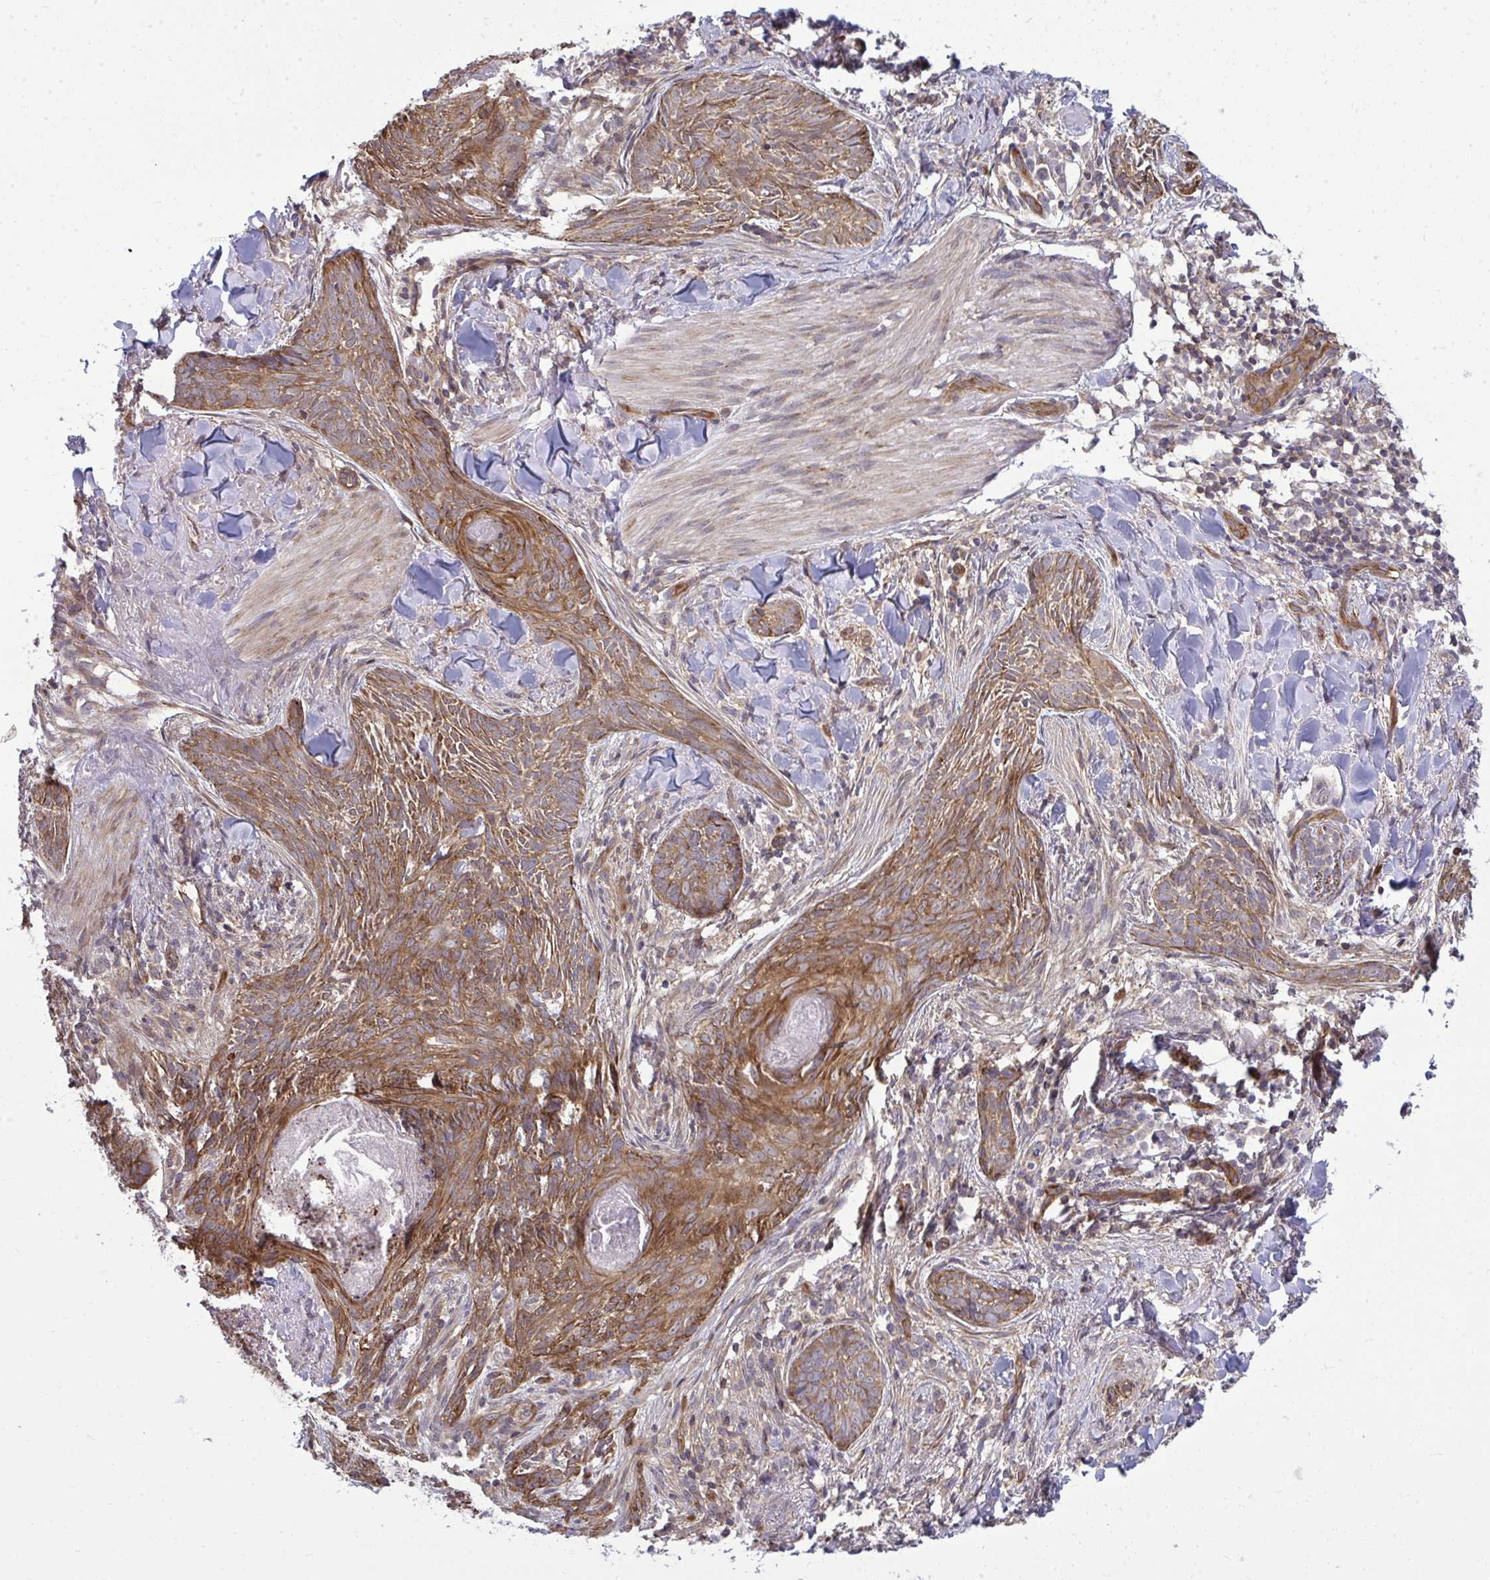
{"staining": {"intensity": "moderate", "quantity": ">75%", "location": "cytoplasmic/membranous"}, "tissue": "skin cancer", "cell_type": "Tumor cells", "image_type": "cancer", "snomed": [{"axis": "morphology", "description": "Basal cell carcinoma"}, {"axis": "topography", "description": "Skin"}], "caption": "This photomicrograph exhibits immunohistochemistry staining of basal cell carcinoma (skin), with medium moderate cytoplasmic/membranous positivity in about >75% of tumor cells.", "gene": "FUT10", "patient": {"sex": "female", "age": 93}}